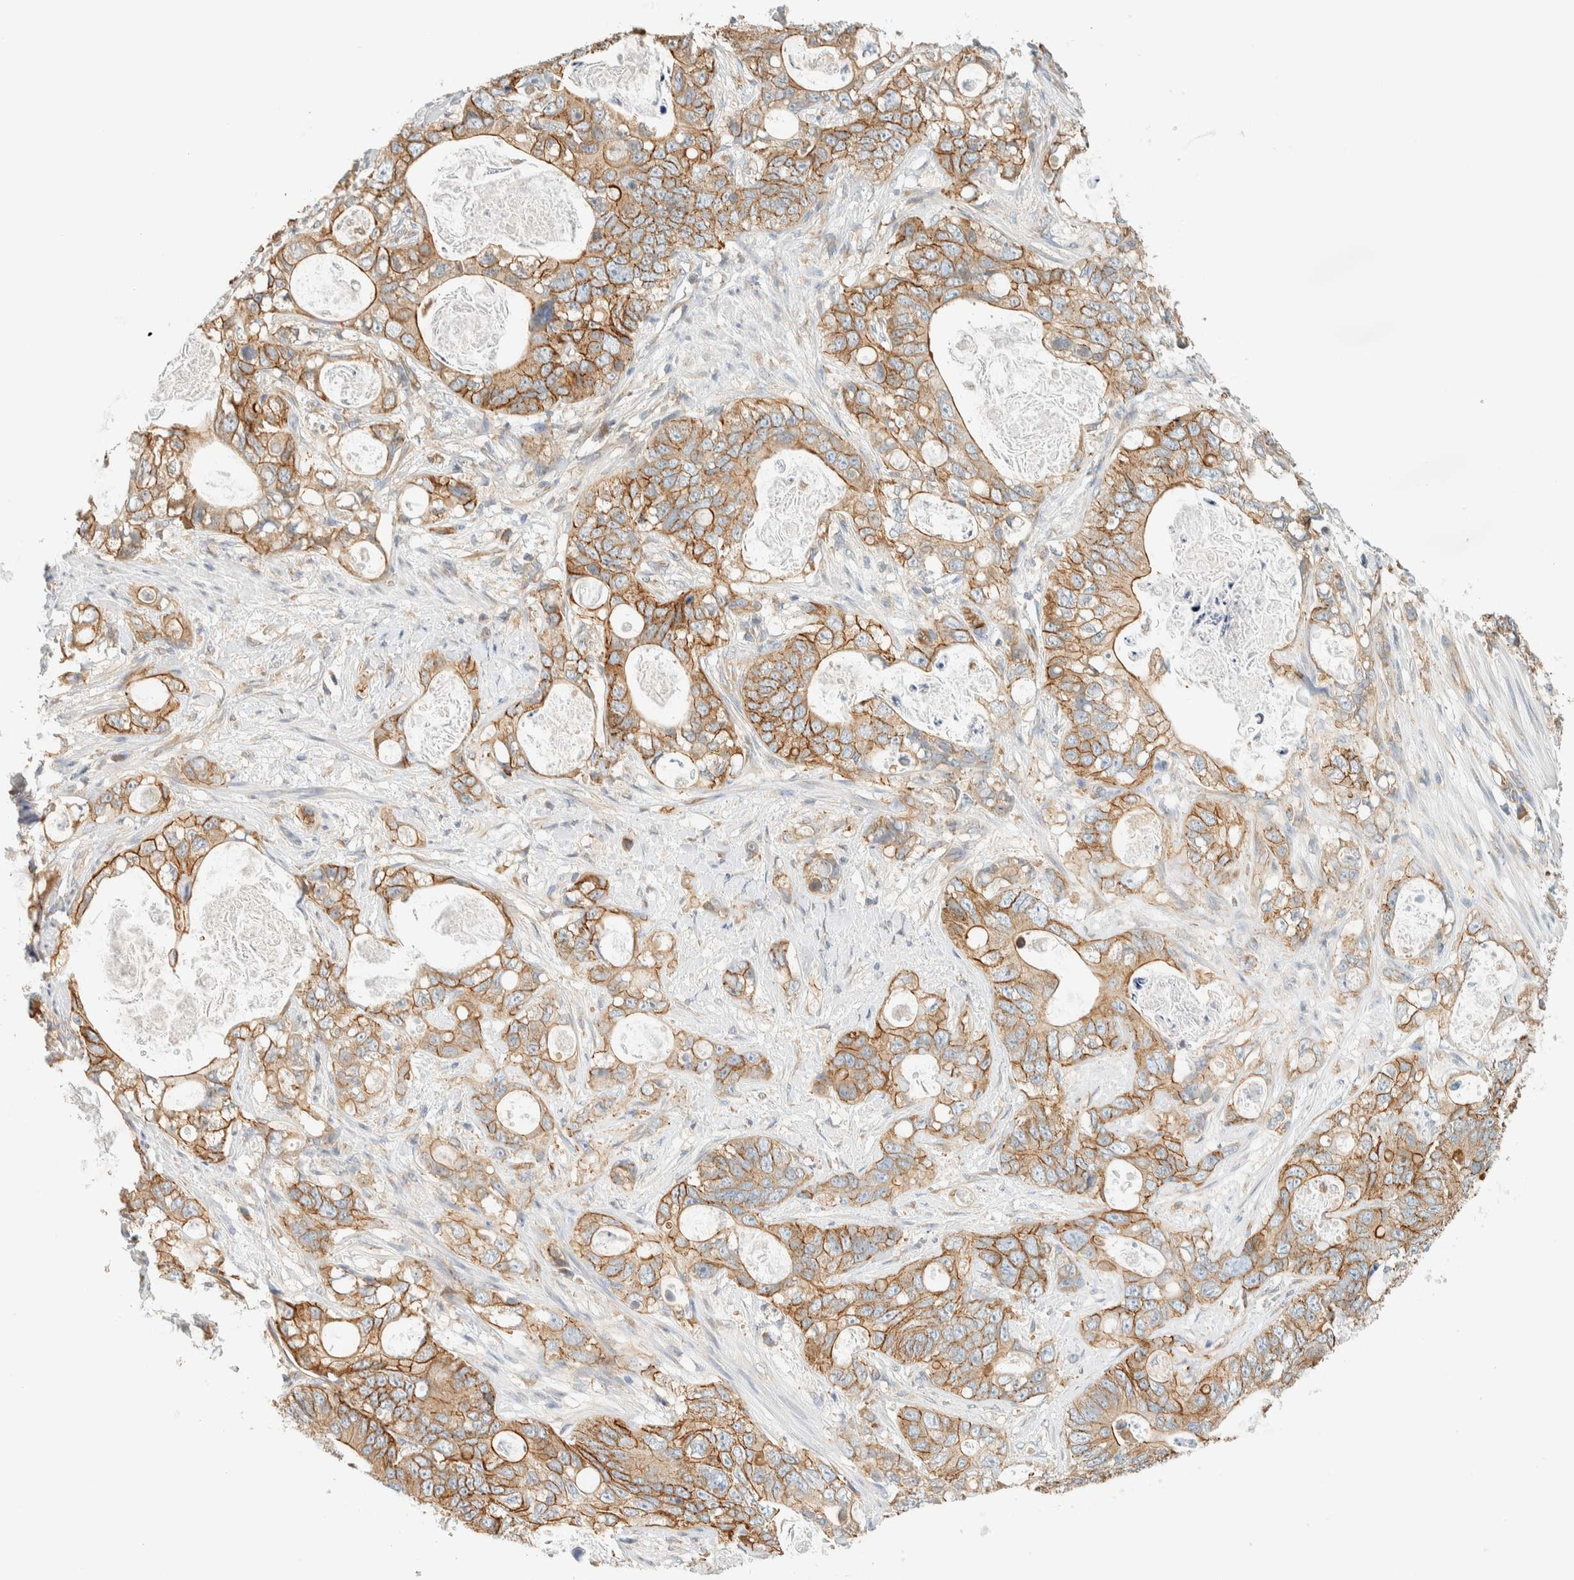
{"staining": {"intensity": "moderate", "quantity": ">75%", "location": "cytoplasmic/membranous"}, "tissue": "stomach cancer", "cell_type": "Tumor cells", "image_type": "cancer", "snomed": [{"axis": "morphology", "description": "Normal tissue, NOS"}, {"axis": "morphology", "description": "Adenocarcinoma, NOS"}, {"axis": "topography", "description": "Stomach"}], "caption": "Immunohistochemical staining of human stomach adenocarcinoma exhibits medium levels of moderate cytoplasmic/membranous protein positivity in about >75% of tumor cells.", "gene": "LIMA1", "patient": {"sex": "female", "age": 89}}